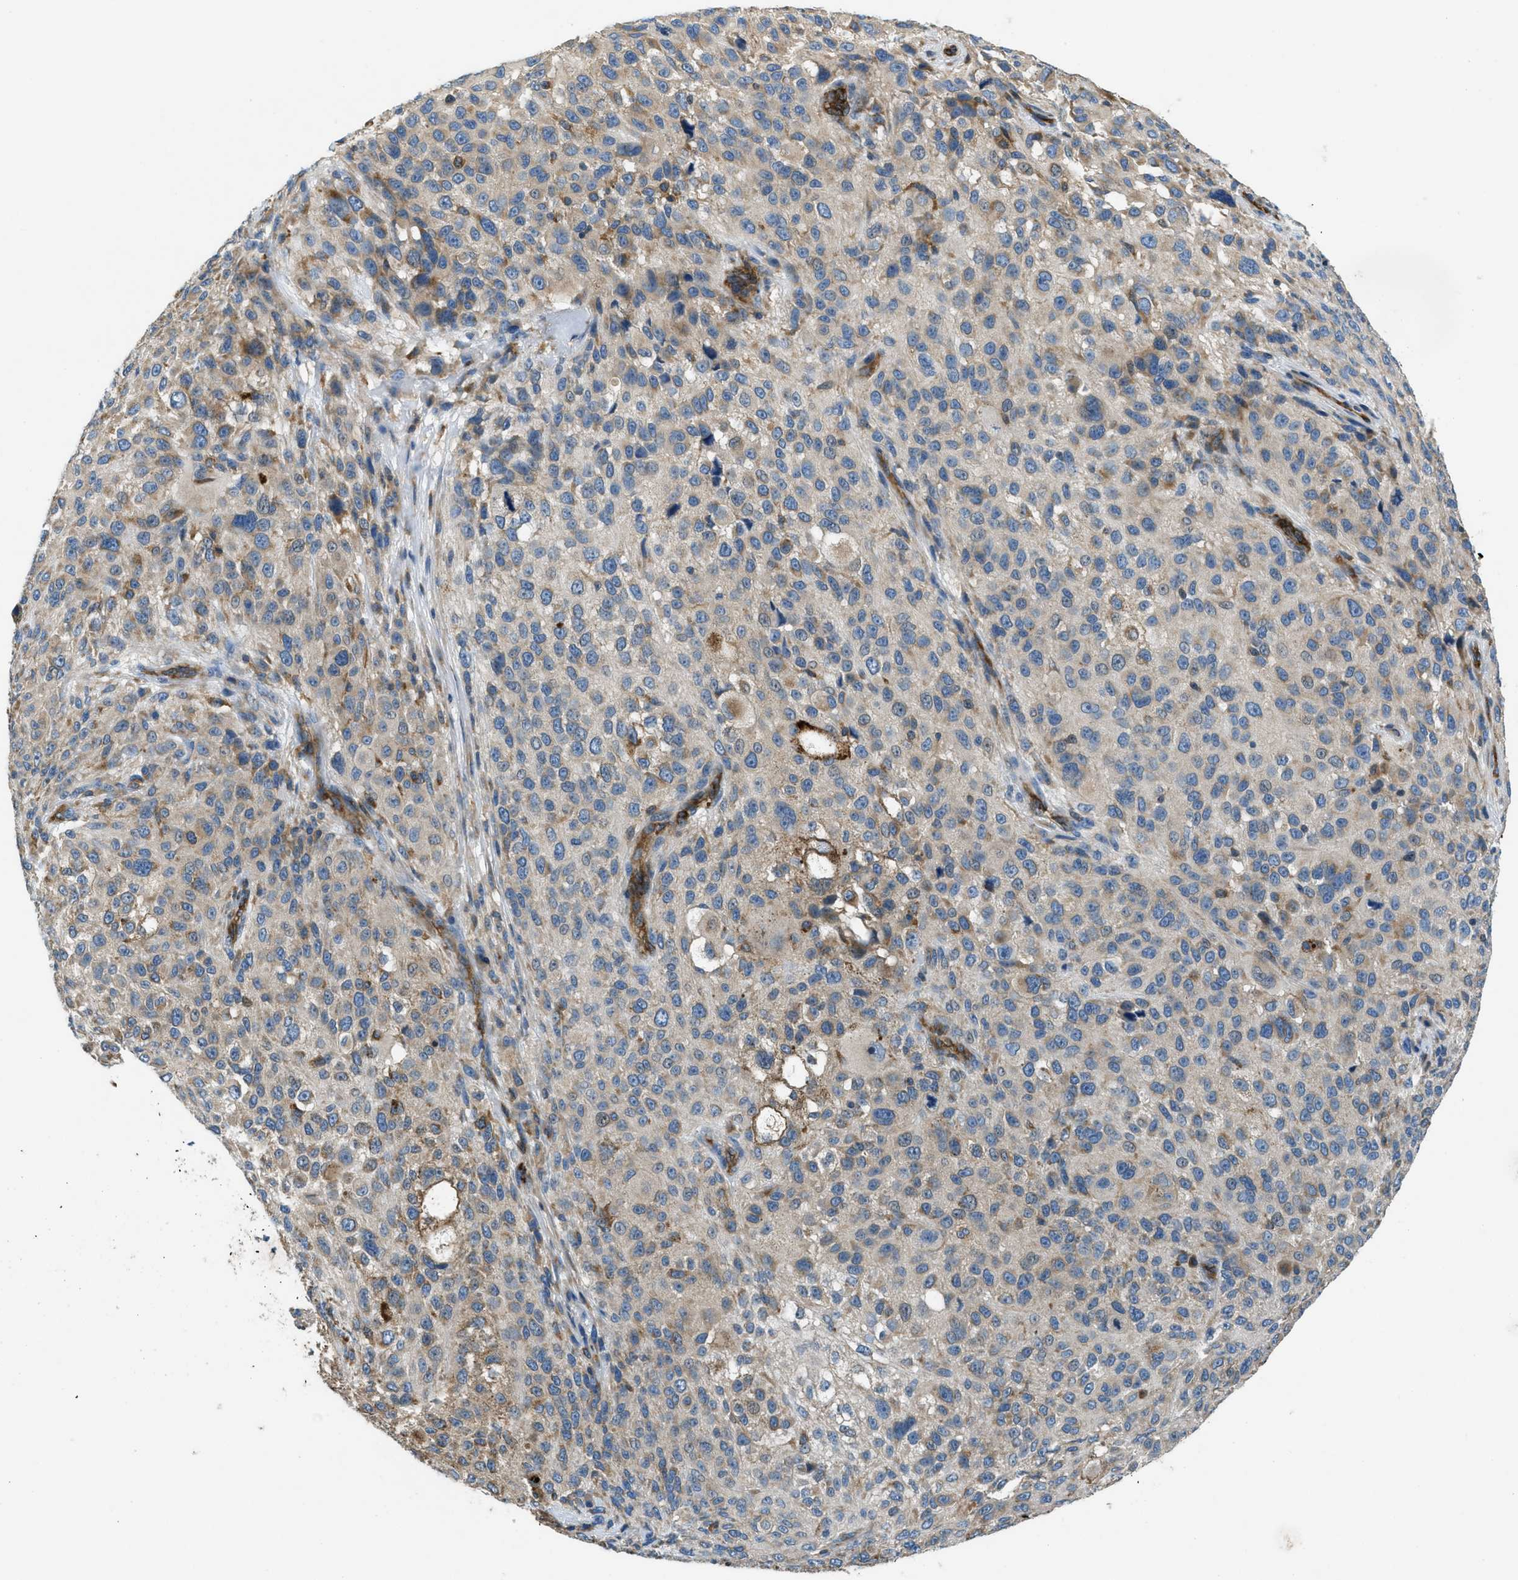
{"staining": {"intensity": "weak", "quantity": "<25%", "location": "cytoplasmic/membranous"}, "tissue": "melanoma", "cell_type": "Tumor cells", "image_type": "cancer", "snomed": [{"axis": "morphology", "description": "Necrosis, NOS"}, {"axis": "morphology", "description": "Malignant melanoma, NOS"}, {"axis": "topography", "description": "Skin"}], "caption": "The immunohistochemistry micrograph has no significant expression in tumor cells of melanoma tissue. The staining is performed using DAB (3,3'-diaminobenzidine) brown chromogen with nuclei counter-stained in using hematoxylin.", "gene": "GIMAP8", "patient": {"sex": "female", "age": 87}}